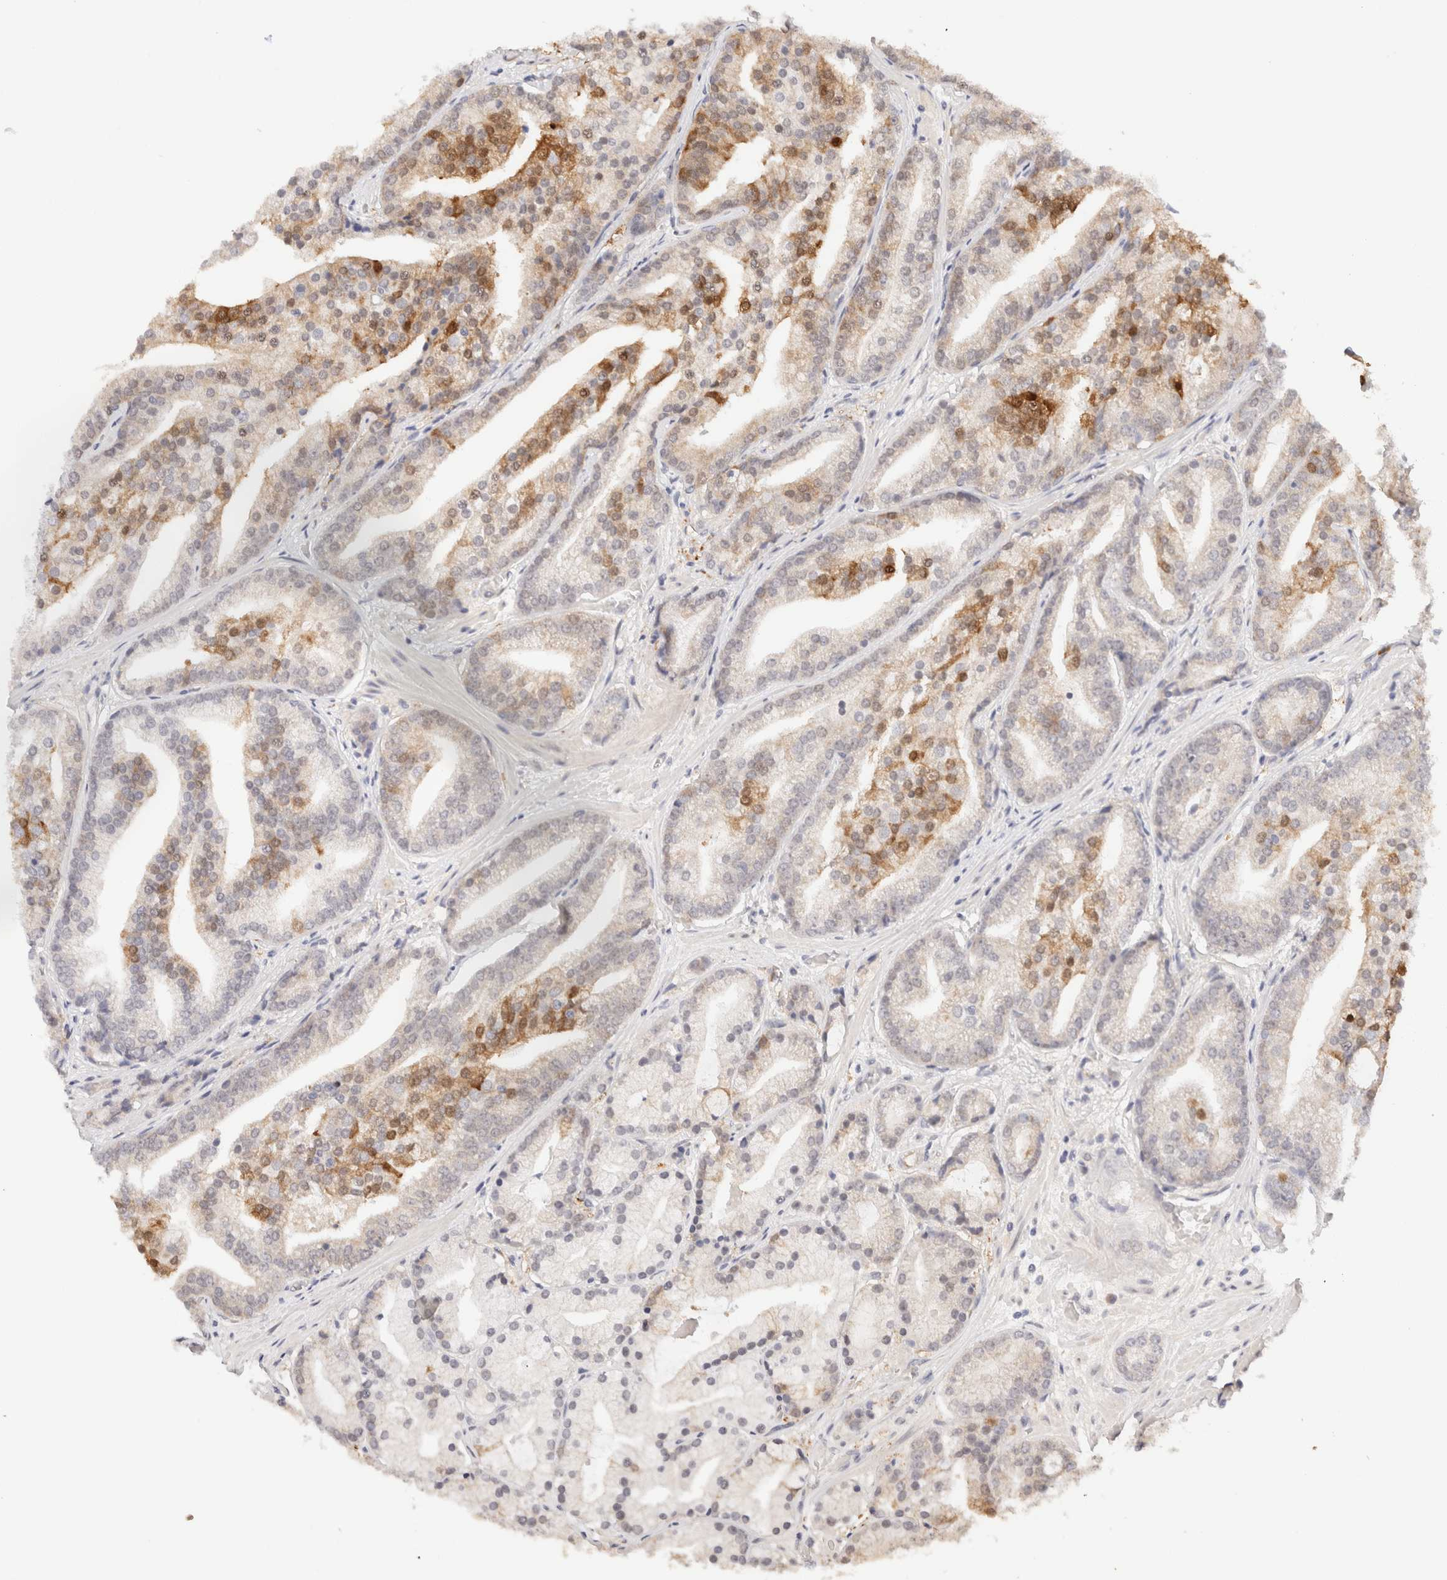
{"staining": {"intensity": "moderate", "quantity": "<25%", "location": "cytoplasmic/membranous,nuclear"}, "tissue": "prostate cancer", "cell_type": "Tumor cells", "image_type": "cancer", "snomed": [{"axis": "morphology", "description": "Adenocarcinoma, Low grade"}, {"axis": "topography", "description": "Prostate"}], "caption": "Protein staining of prostate adenocarcinoma (low-grade) tissue shows moderate cytoplasmic/membranous and nuclear staining in approximately <25% of tumor cells.", "gene": "BRPF3", "patient": {"sex": "male", "age": 67}}